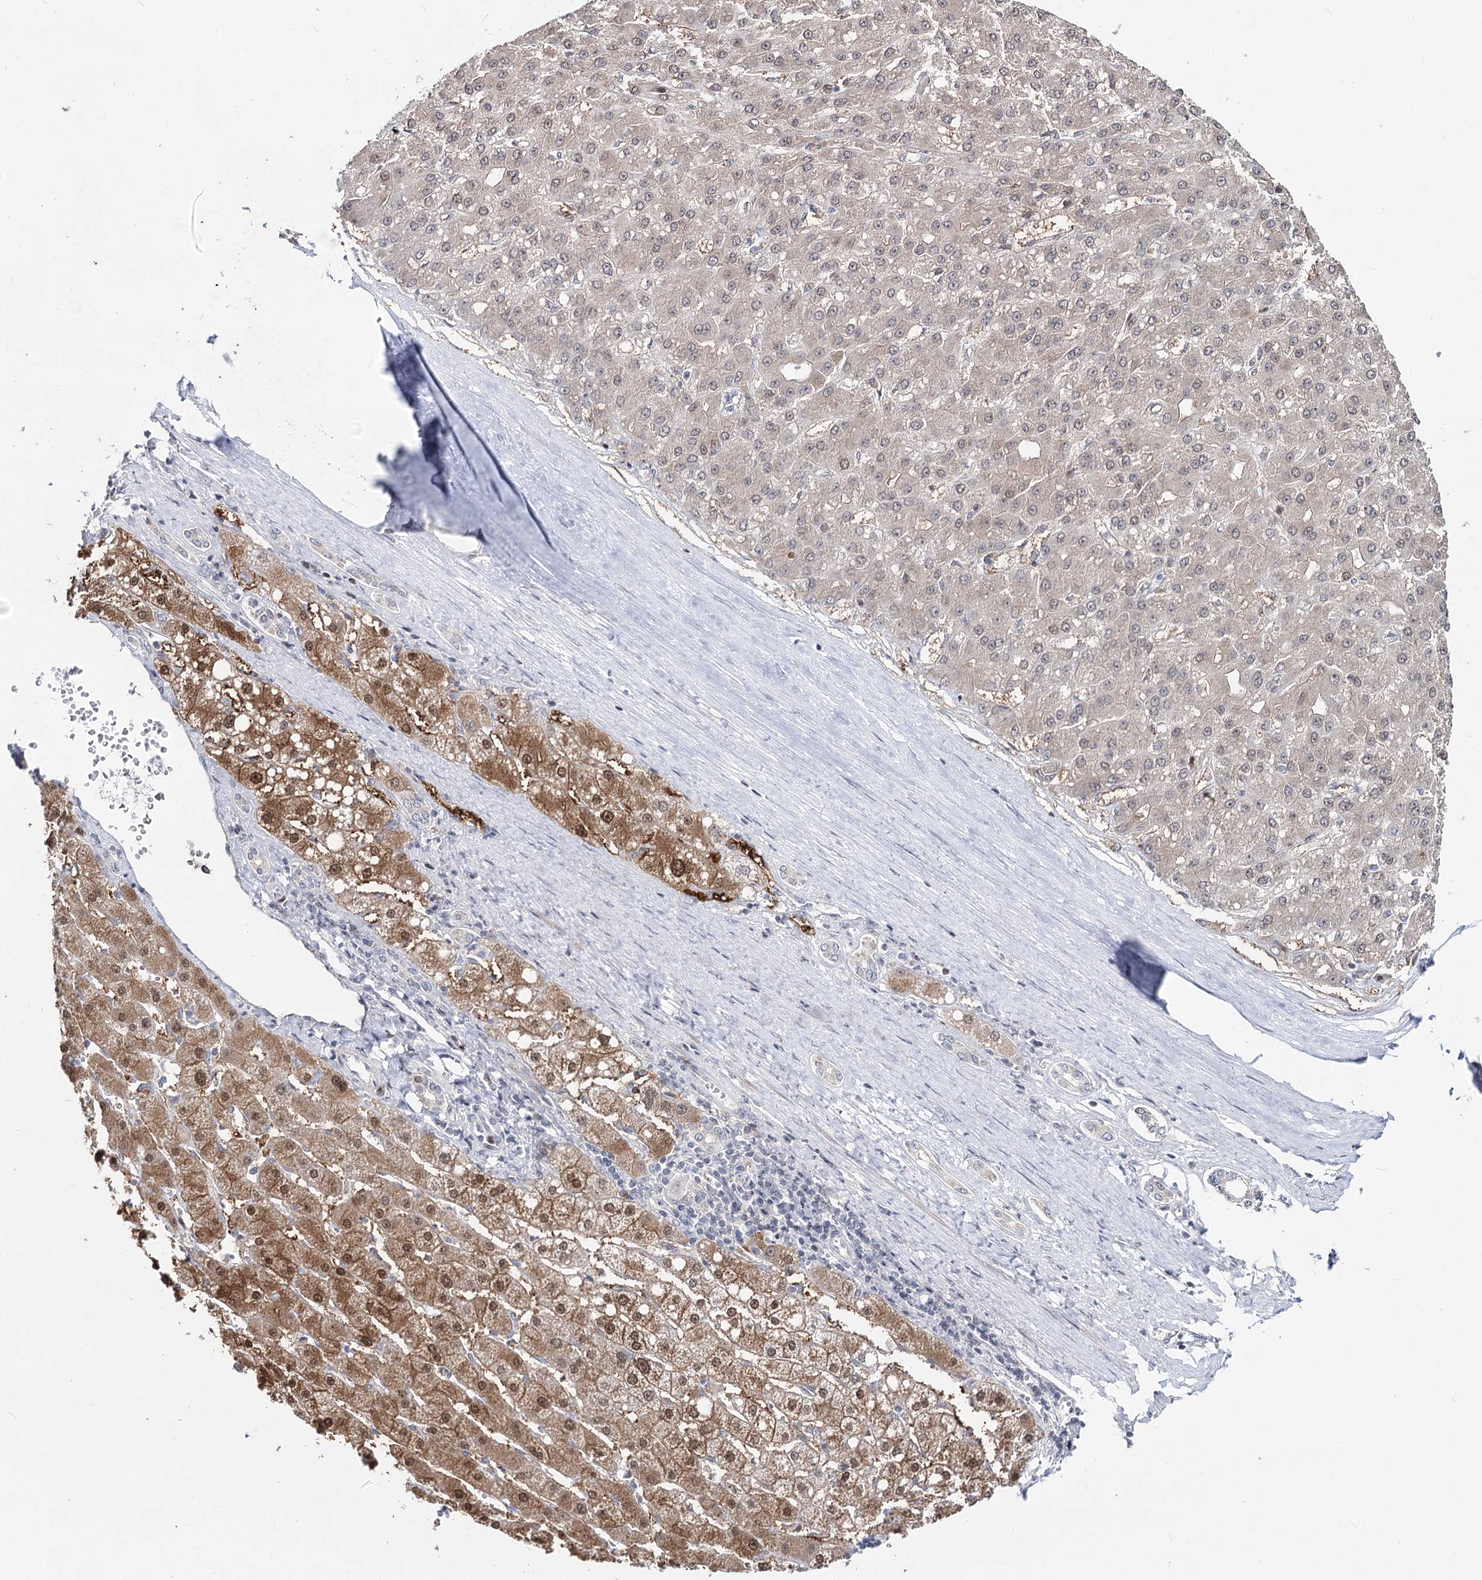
{"staining": {"intensity": "negative", "quantity": "none", "location": "none"}, "tissue": "liver cancer", "cell_type": "Tumor cells", "image_type": "cancer", "snomed": [{"axis": "morphology", "description": "Carcinoma, Hepatocellular, NOS"}, {"axis": "topography", "description": "Liver"}], "caption": "The immunohistochemistry histopathology image has no significant staining in tumor cells of liver cancer (hepatocellular carcinoma) tissue.", "gene": "PTGR1", "patient": {"sex": "male", "age": 67}}